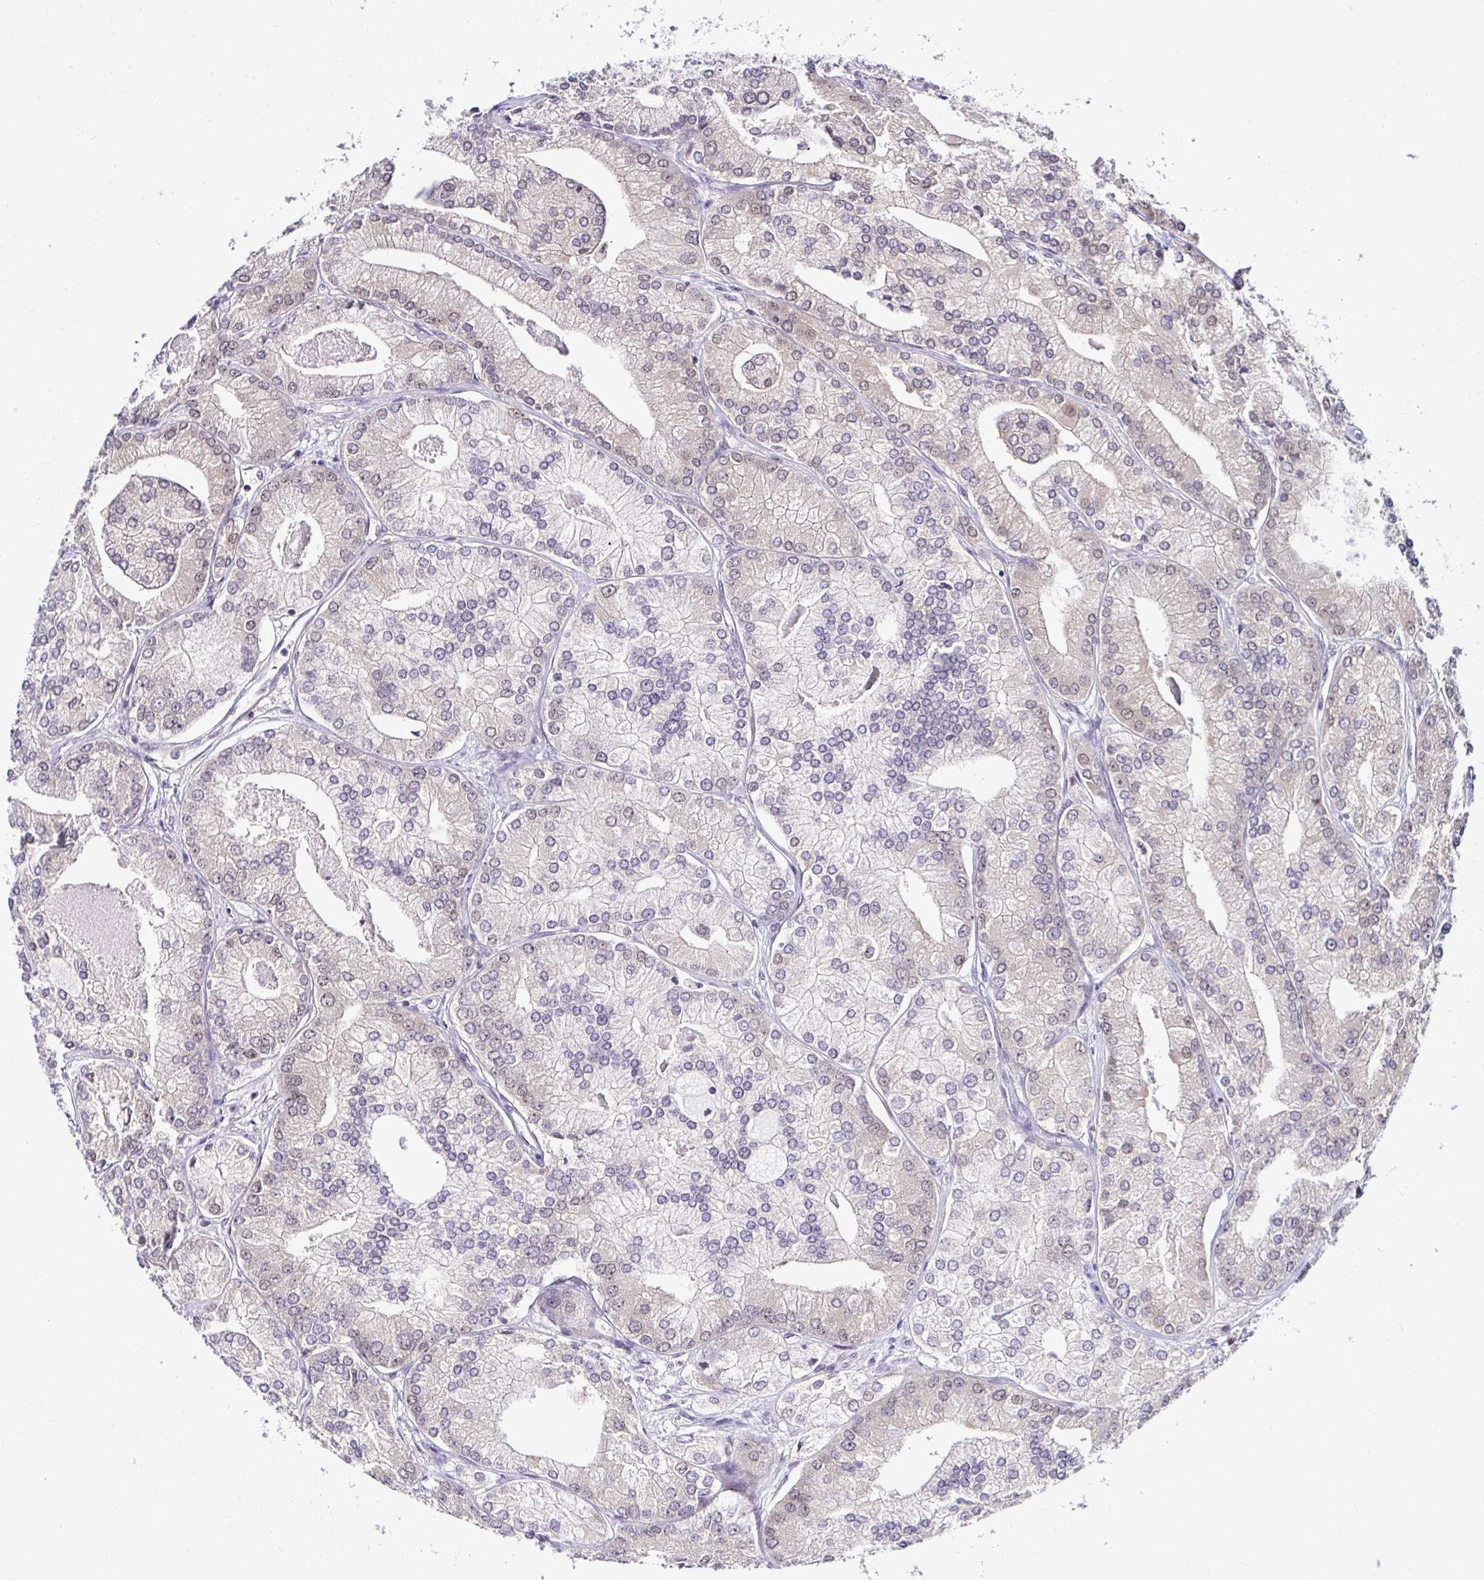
{"staining": {"intensity": "weak", "quantity": "<25%", "location": "nuclear"}, "tissue": "prostate cancer", "cell_type": "Tumor cells", "image_type": "cancer", "snomed": [{"axis": "morphology", "description": "Adenocarcinoma, High grade"}, {"axis": "topography", "description": "Prostate"}], "caption": "The immunohistochemistry photomicrograph has no significant expression in tumor cells of prostate cancer tissue.", "gene": "PSMD3", "patient": {"sex": "male", "age": 61}}